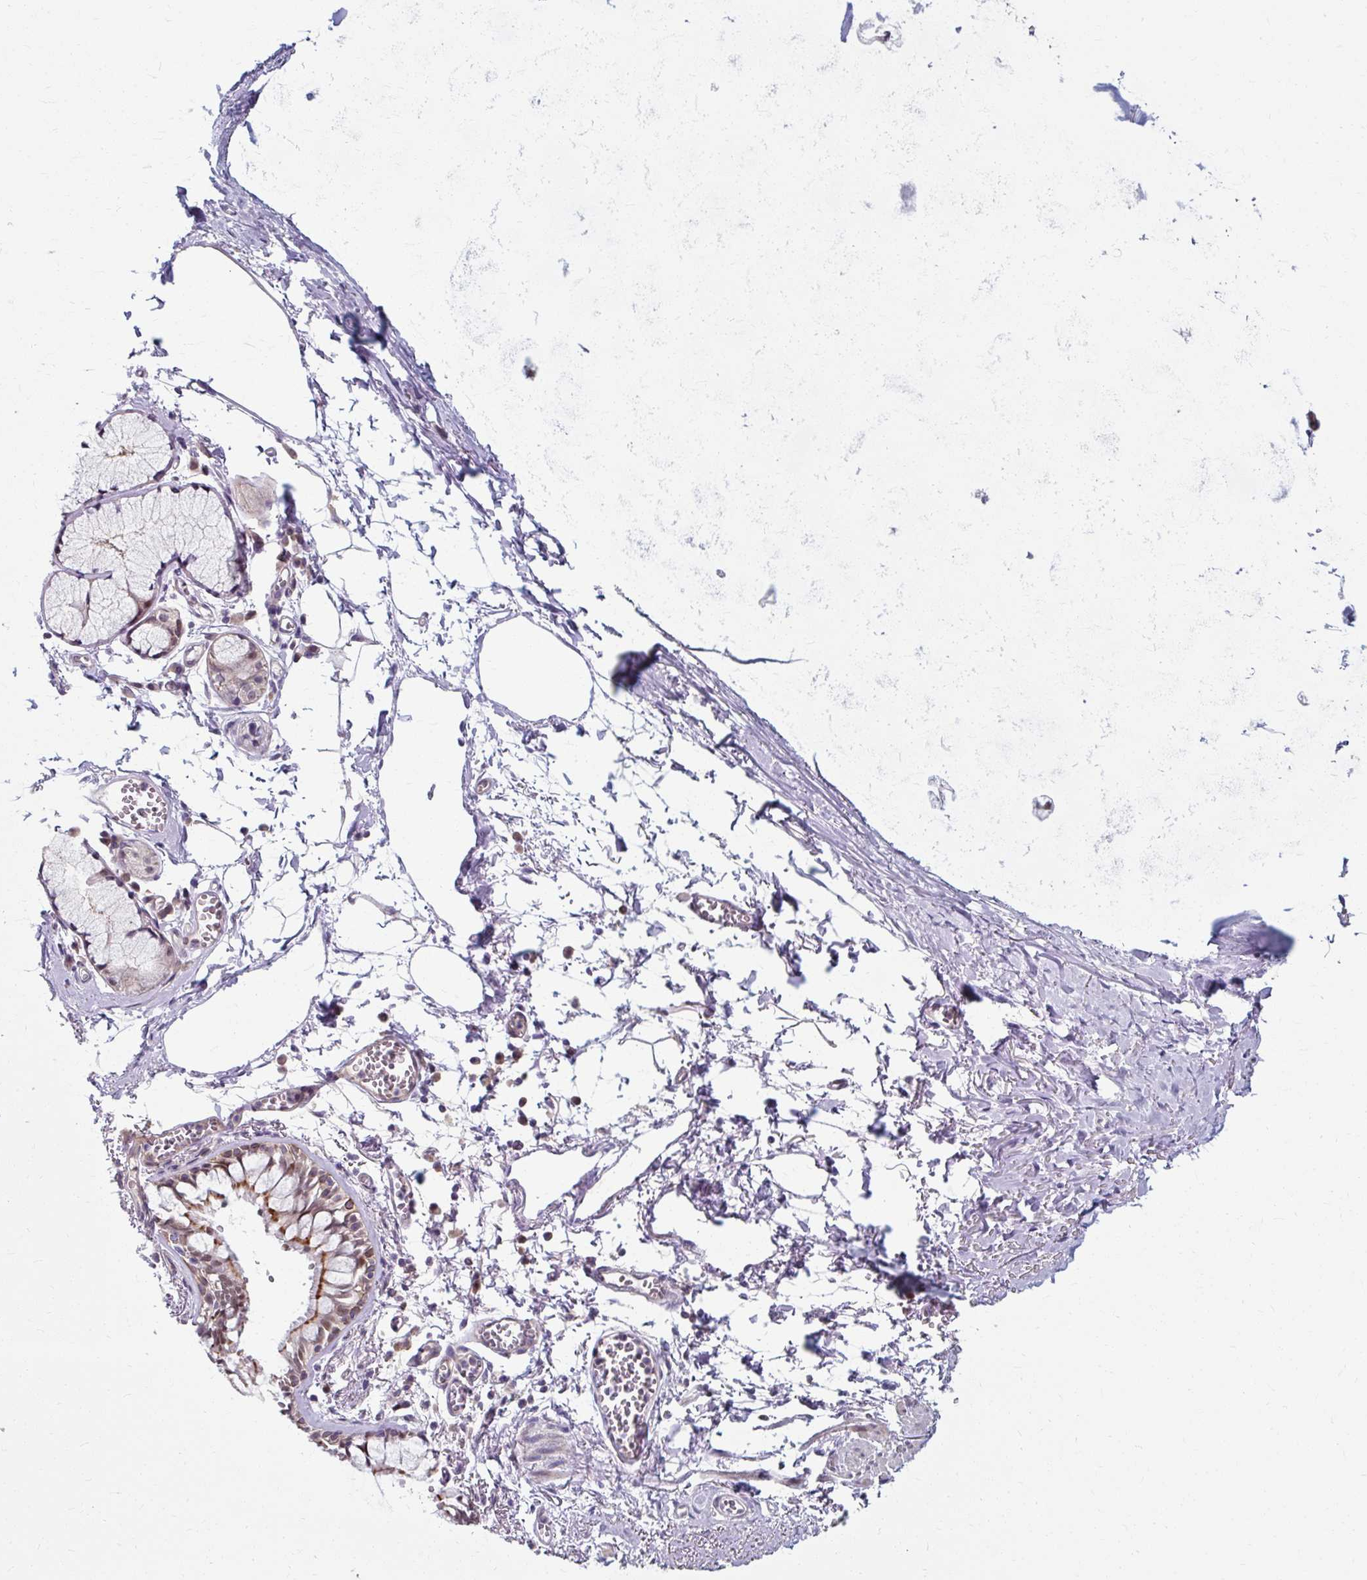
{"staining": {"intensity": "moderate", "quantity": ">75%", "location": "cytoplasmic/membranous,nuclear"}, "tissue": "bronchus", "cell_type": "Respiratory epithelial cells", "image_type": "normal", "snomed": [{"axis": "morphology", "description": "Normal tissue, NOS"}, {"axis": "topography", "description": "Cartilage tissue"}, {"axis": "topography", "description": "Bronchus"}], "caption": "IHC of benign bronchus shows medium levels of moderate cytoplasmic/membranous,nuclear positivity in about >75% of respiratory epithelial cells.", "gene": "ZNF555", "patient": {"sex": "male", "age": 78}}